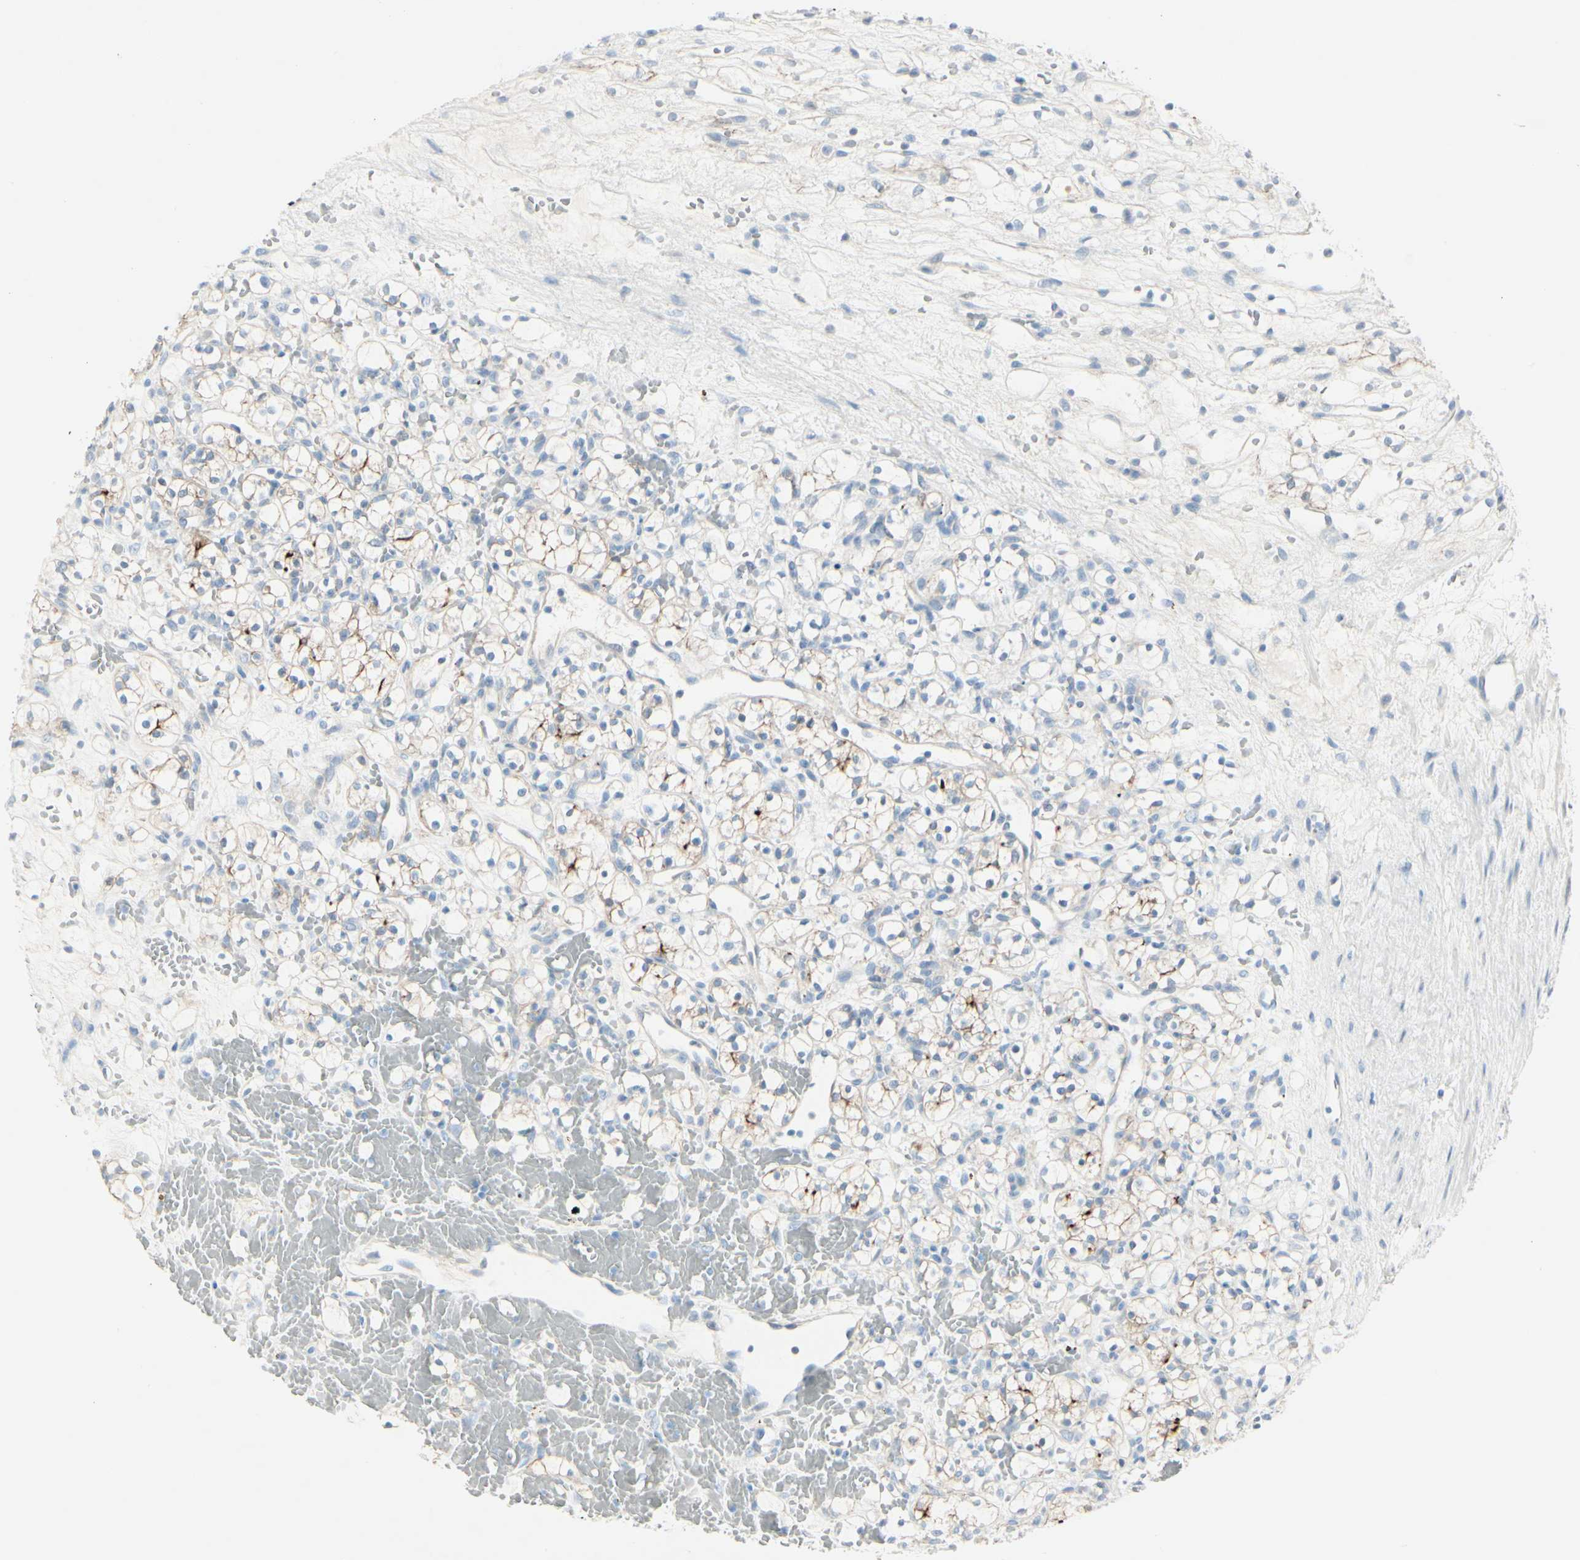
{"staining": {"intensity": "moderate", "quantity": "<25%", "location": "cytoplasmic/membranous"}, "tissue": "renal cancer", "cell_type": "Tumor cells", "image_type": "cancer", "snomed": [{"axis": "morphology", "description": "Adenocarcinoma, NOS"}, {"axis": "topography", "description": "Kidney"}], "caption": "Renal cancer stained for a protein displays moderate cytoplasmic/membranous positivity in tumor cells.", "gene": "CDHR5", "patient": {"sex": "female", "age": 60}}